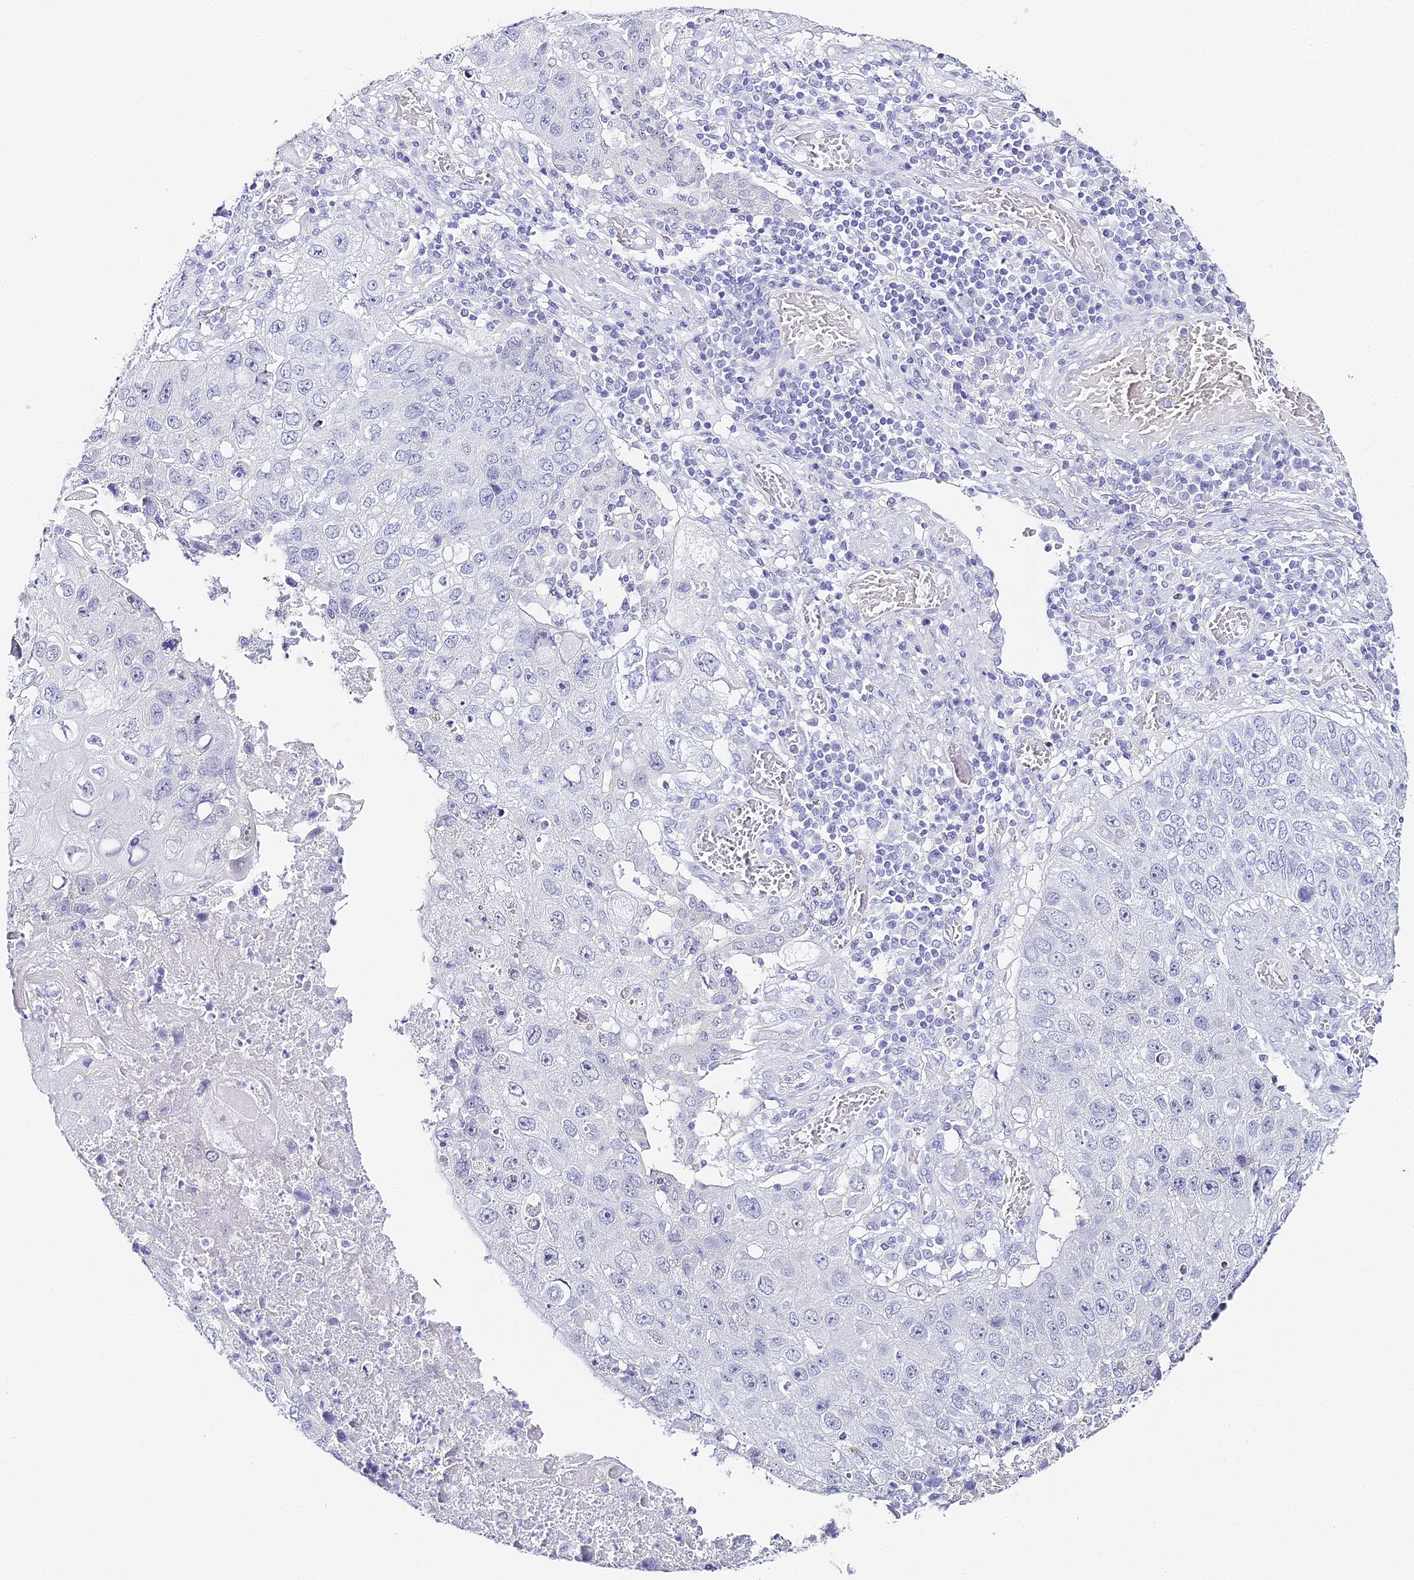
{"staining": {"intensity": "negative", "quantity": "none", "location": "none"}, "tissue": "lung cancer", "cell_type": "Tumor cells", "image_type": "cancer", "snomed": [{"axis": "morphology", "description": "Squamous cell carcinoma, NOS"}, {"axis": "topography", "description": "Lung"}], "caption": "High power microscopy image of an IHC histopathology image of squamous cell carcinoma (lung), revealing no significant positivity in tumor cells.", "gene": "ABHD14A-ACY1", "patient": {"sex": "male", "age": 61}}